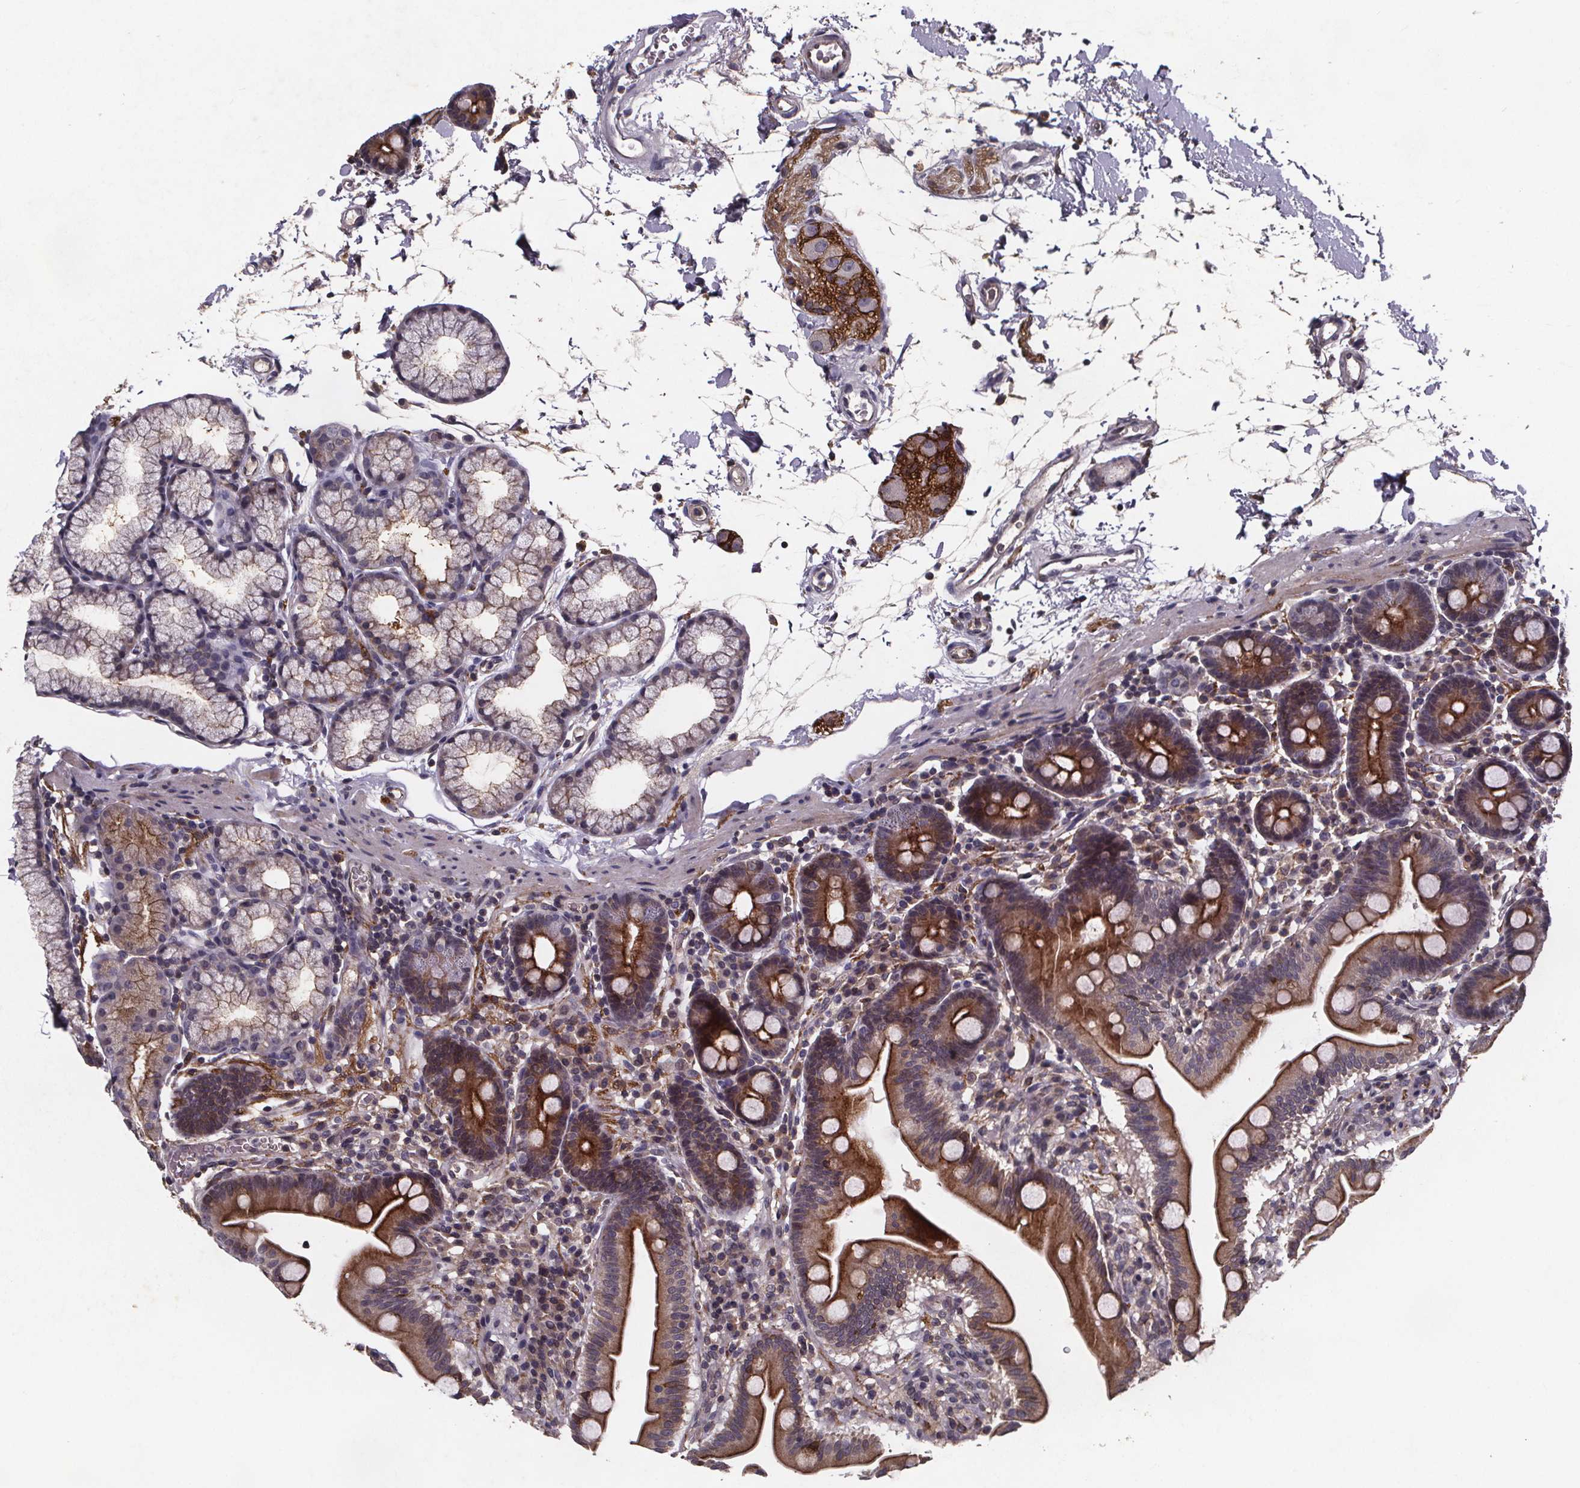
{"staining": {"intensity": "strong", "quantity": "25%-75%", "location": "cytoplasmic/membranous"}, "tissue": "duodenum", "cell_type": "Glandular cells", "image_type": "normal", "snomed": [{"axis": "morphology", "description": "Normal tissue, NOS"}, {"axis": "topography", "description": "Pancreas"}, {"axis": "topography", "description": "Duodenum"}], "caption": "Protein staining by IHC shows strong cytoplasmic/membranous expression in about 25%-75% of glandular cells in unremarkable duodenum. (IHC, brightfield microscopy, high magnification).", "gene": "FASTKD3", "patient": {"sex": "male", "age": 59}}